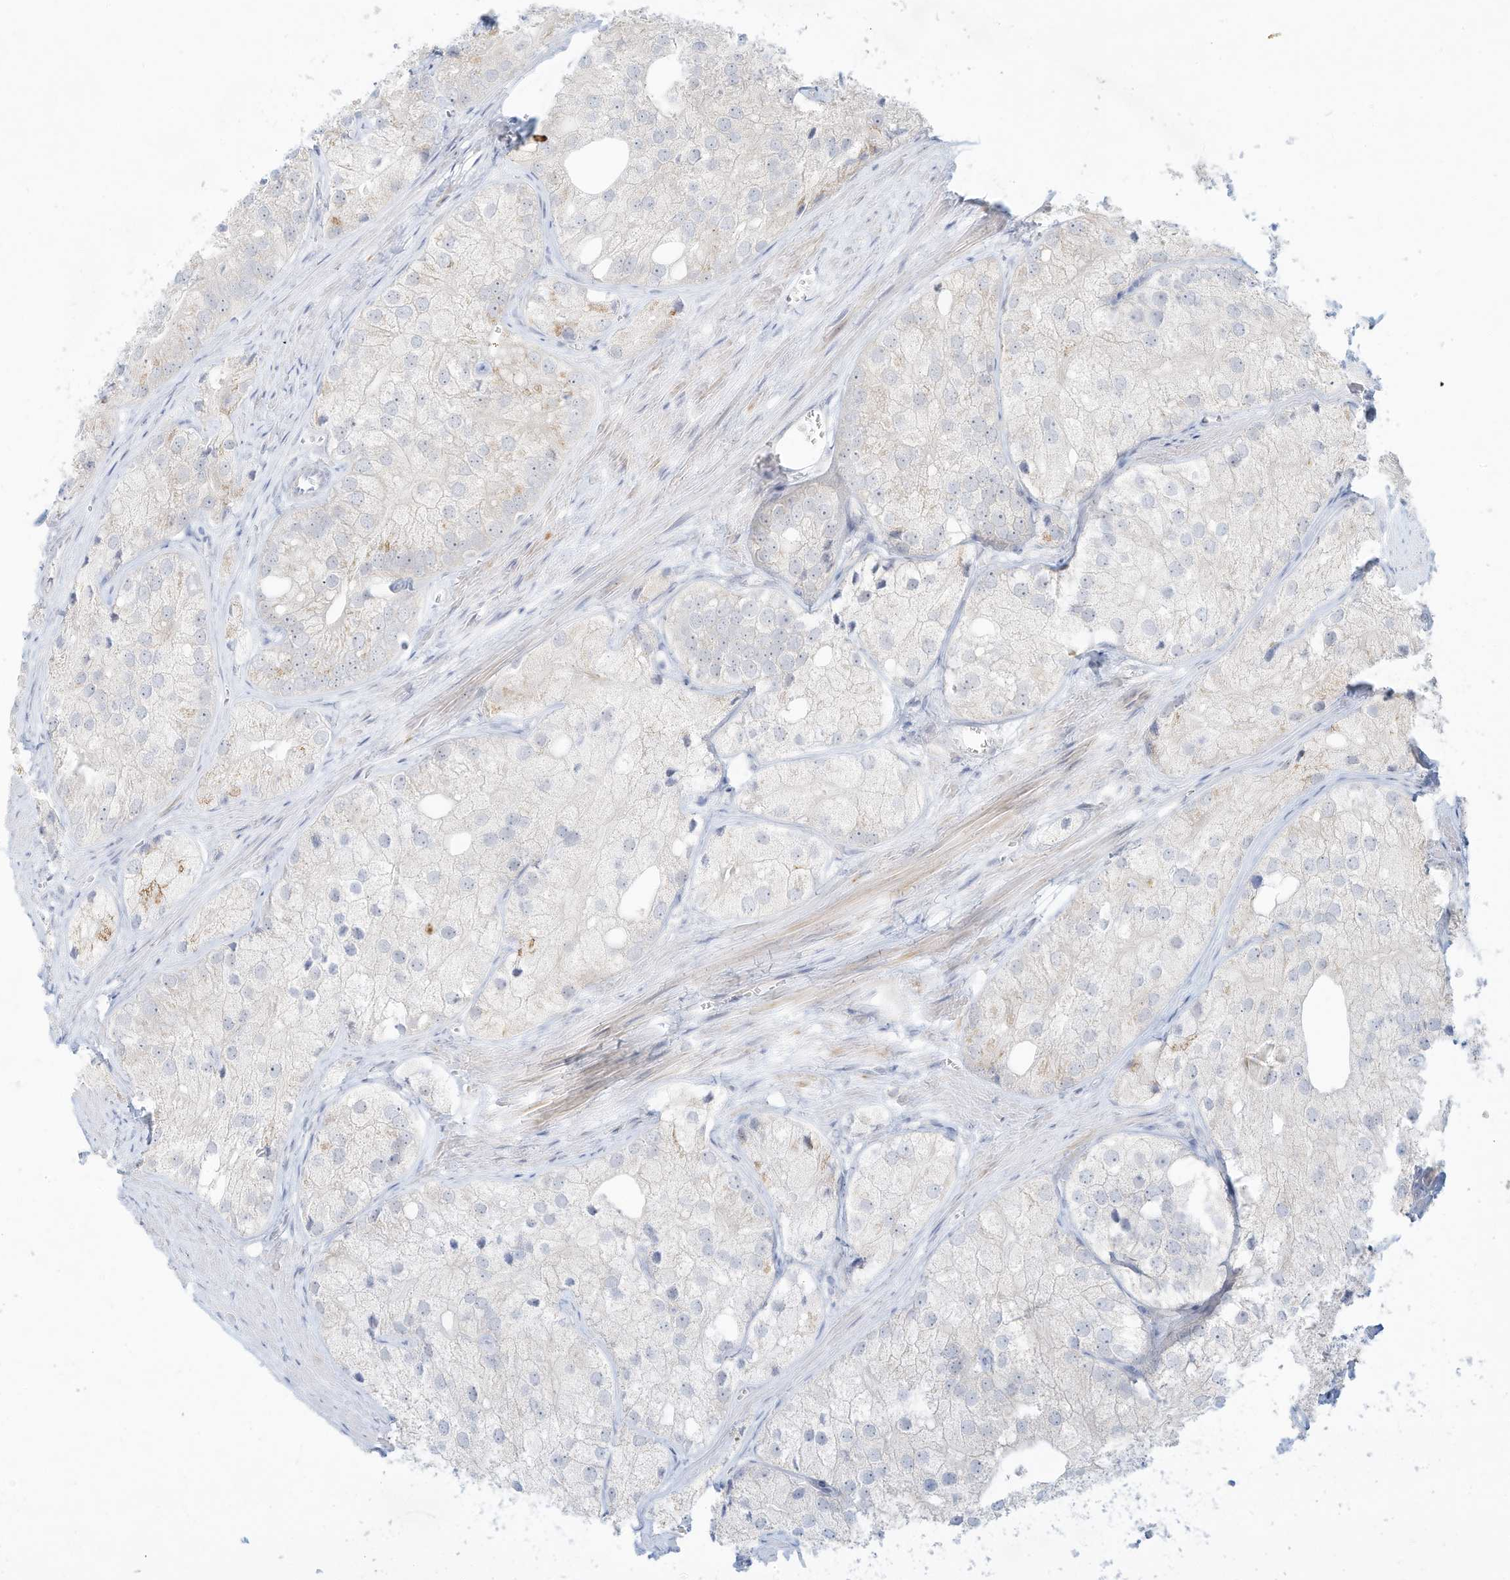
{"staining": {"intensity": "negative", "quantity": "none", "location": "none"}, "tissue": "prostate cancer", "cell_type": "Tumor cells", "image_type": "cancer", "snomed": [{"axis": "morphology", "description": "Adenocarcinoma, Low grade"}, {"axis": "topography", "description": "Prostate"}], "caption": "There is no significant positivity in tumor cells of prostate cancer (low-grade adenocarcinoma).", "gene": "PAK6", "patient": {"sex": "male", "age": 69}}